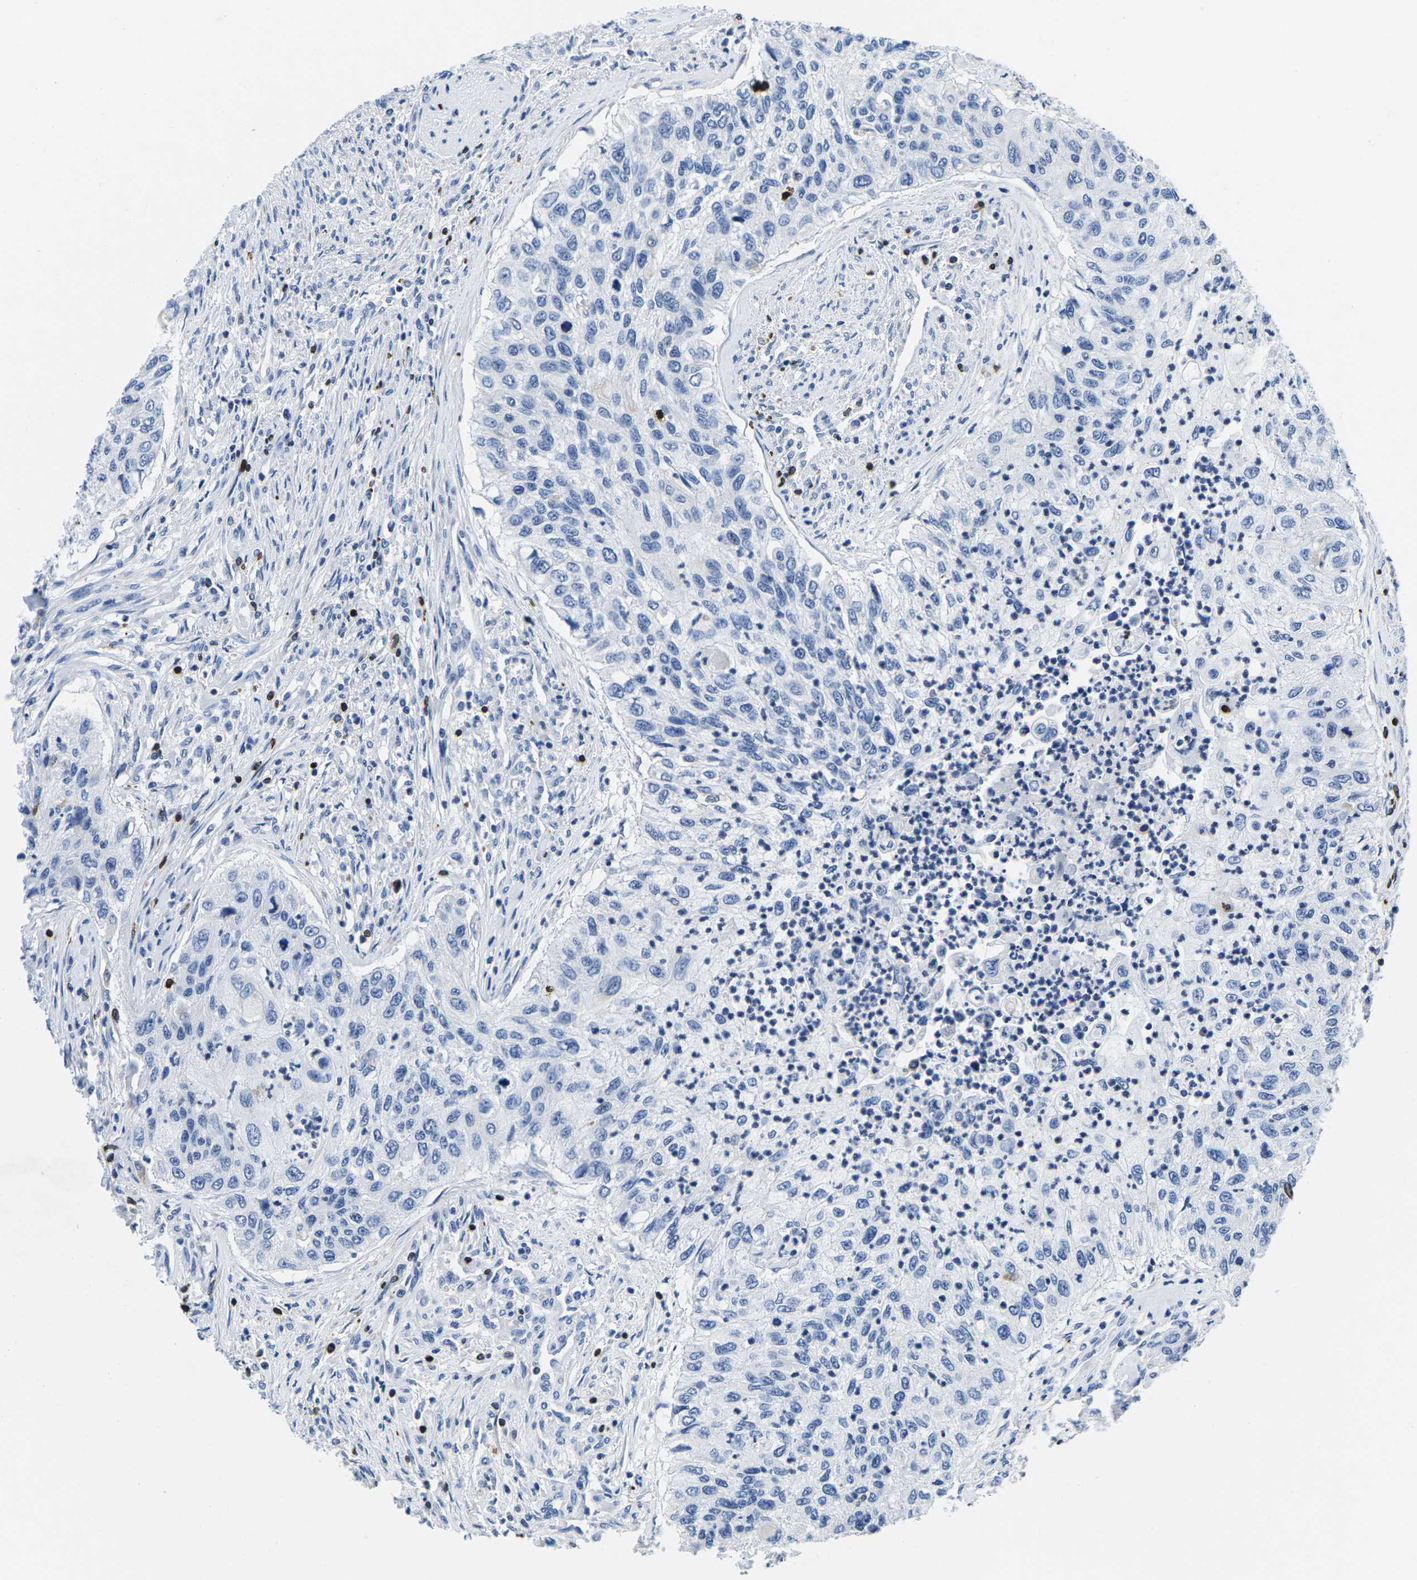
{"staining": {"intensity": "negative", "quantity": "none", "location": "none"}, "tissue": "urothelial cancer", "cell_type": "Tumor cells", "image_type": "cancer", "snomed": [{"axis": "morphology", "description": "Urothelial carcinoma, High grade"}, {"axis": "topography", "description": "Urinary bladder"}], "caption": "High power microscopy micrograph of an immunohistochemistry micrograph of urothelial cancer, revealing no significant expression in tumor cells.", "gene": "CTSW", "patient": {"sex": "female", "age": 60}}